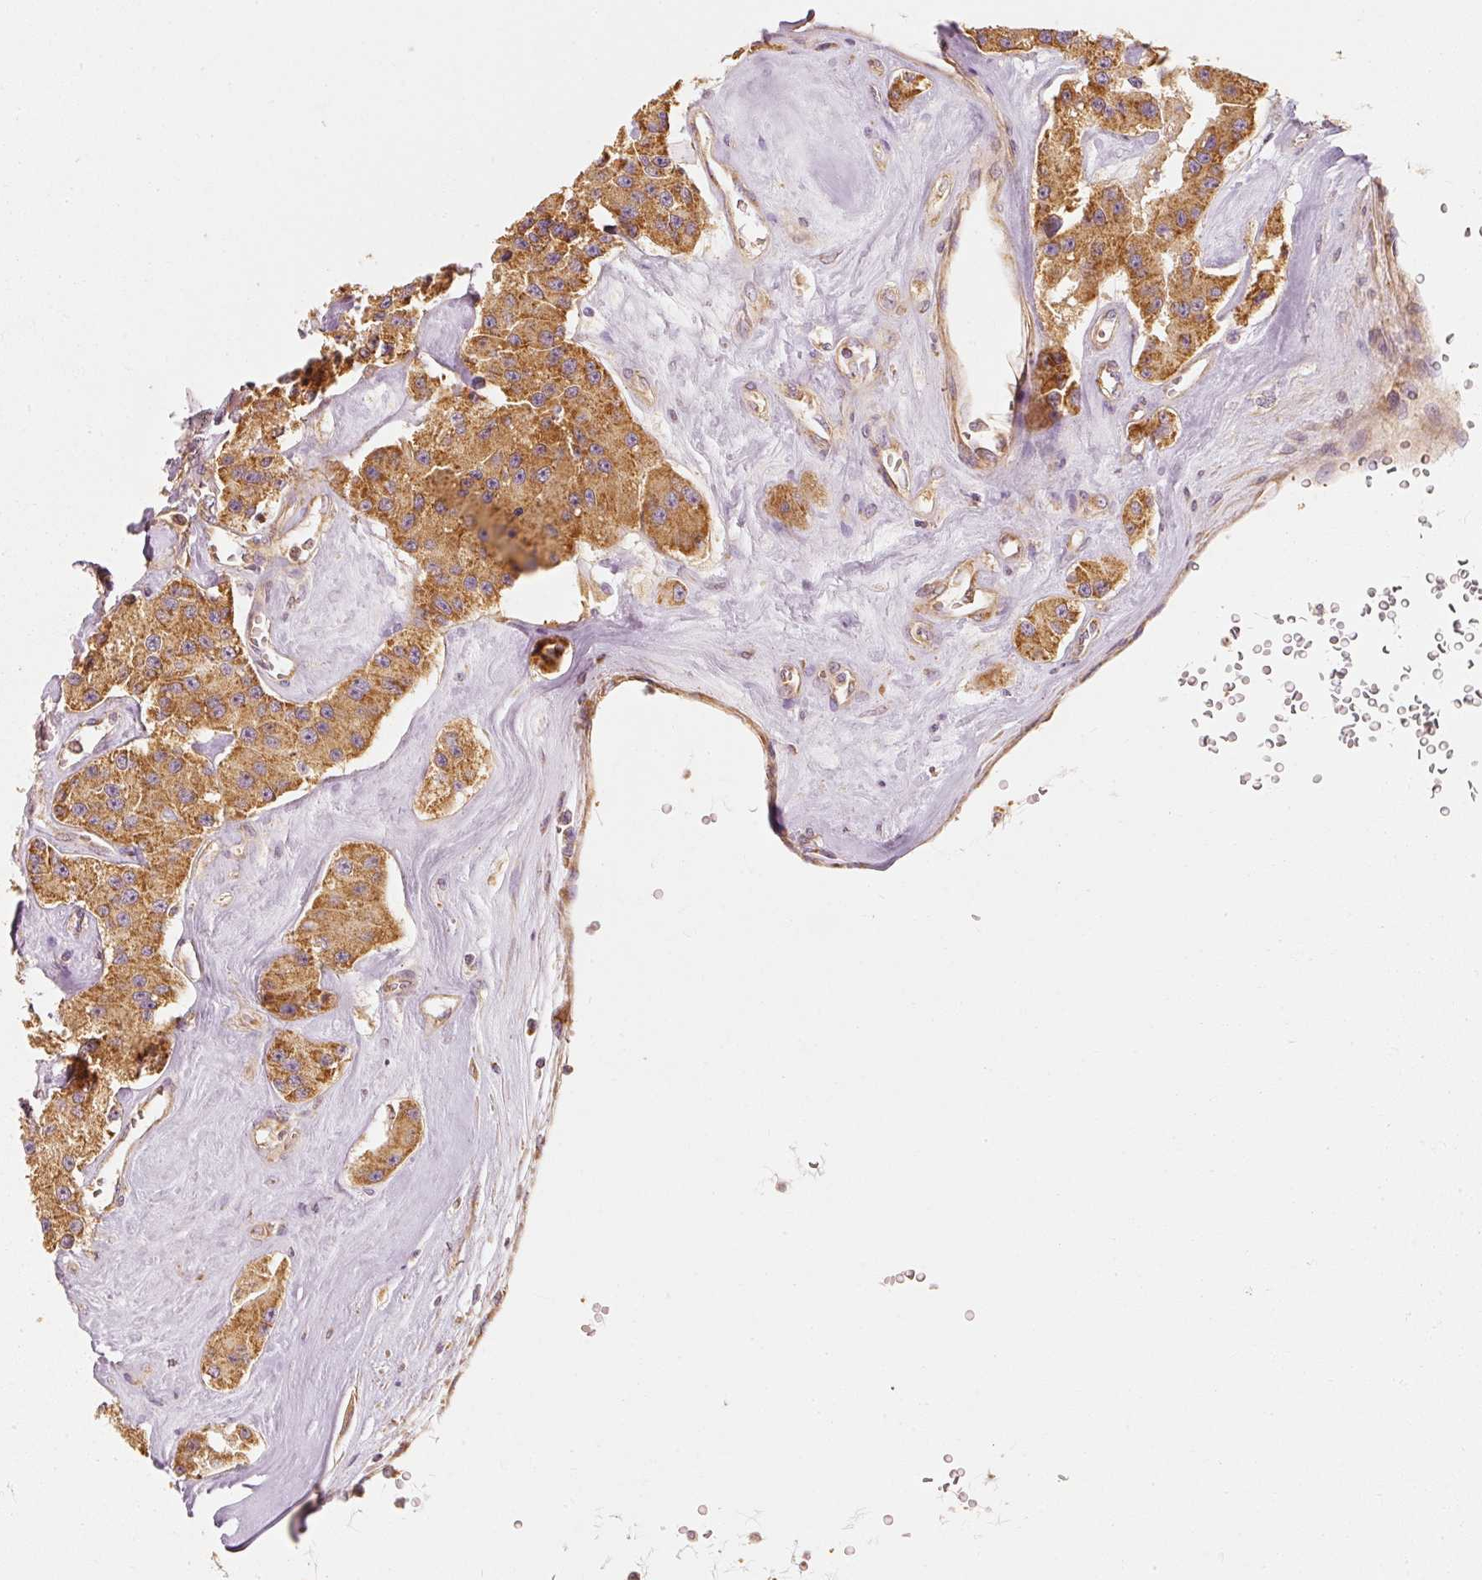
{"staining": {"intensity": "strong", "quantity": ">75%", "location": "cytoplasmic/membranous"}, "tissue": "carcinoid", "cell_type": "Tumor cells", "image_type": "cancer", "snomed": [{"axis": "morphology", "description": "Carcinoid, malignant, NOS"}, {"axis": "topography", "description": "Pancreas"}], "caption": "Carcinoid tissue shows strong cytoplasmic/membranous staining in approximately >75% of tumor cells, visualized by immunohistochemistry. The protein is stained brown, and the nuclei are stained in blue (DAB (3,3'-diaminobenzidine) IHC with brightfield microscopy, high magnification).", "gene": "TOMM40", "patient": {"sex": "male", "age": 41}}